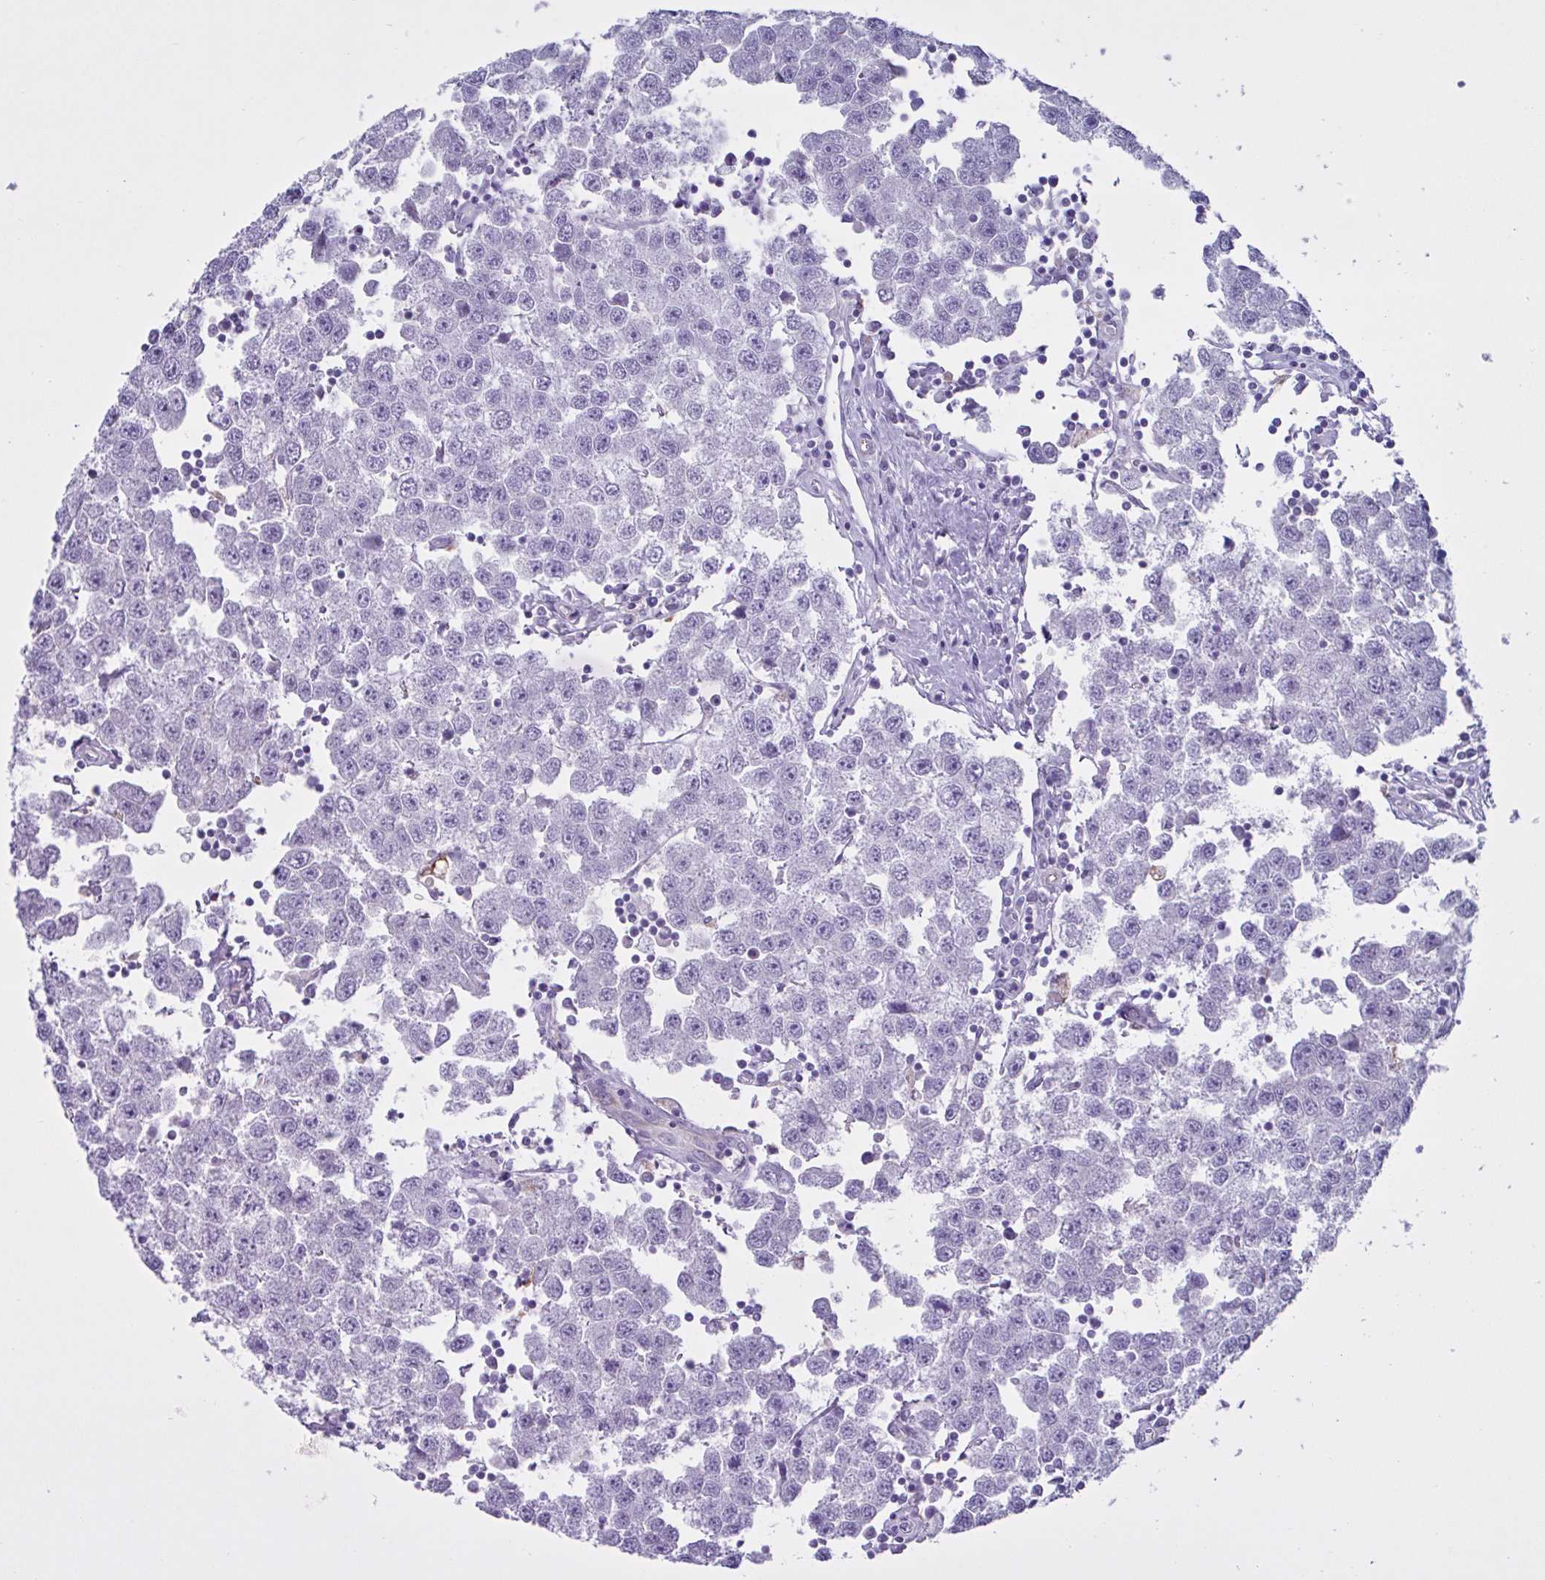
{"staining": {"intensity": "negative", "quantity": "none", "location": "none"}, "tissue": "testis cancer", "cell_type": "Tumor cells", "image_type": "cancer", "snomed": [{"axis": "morphology", "description": "Seminoma, NOS"}, {"axis": "topography", "description": "Testis"}], "caption": "The immunohistochemistry histopathology image has no significant positivity in tumor cells of testis seminoma tissue.", "gene": "TMEM86B", "patient": {"sex": "male", "age": 34}}